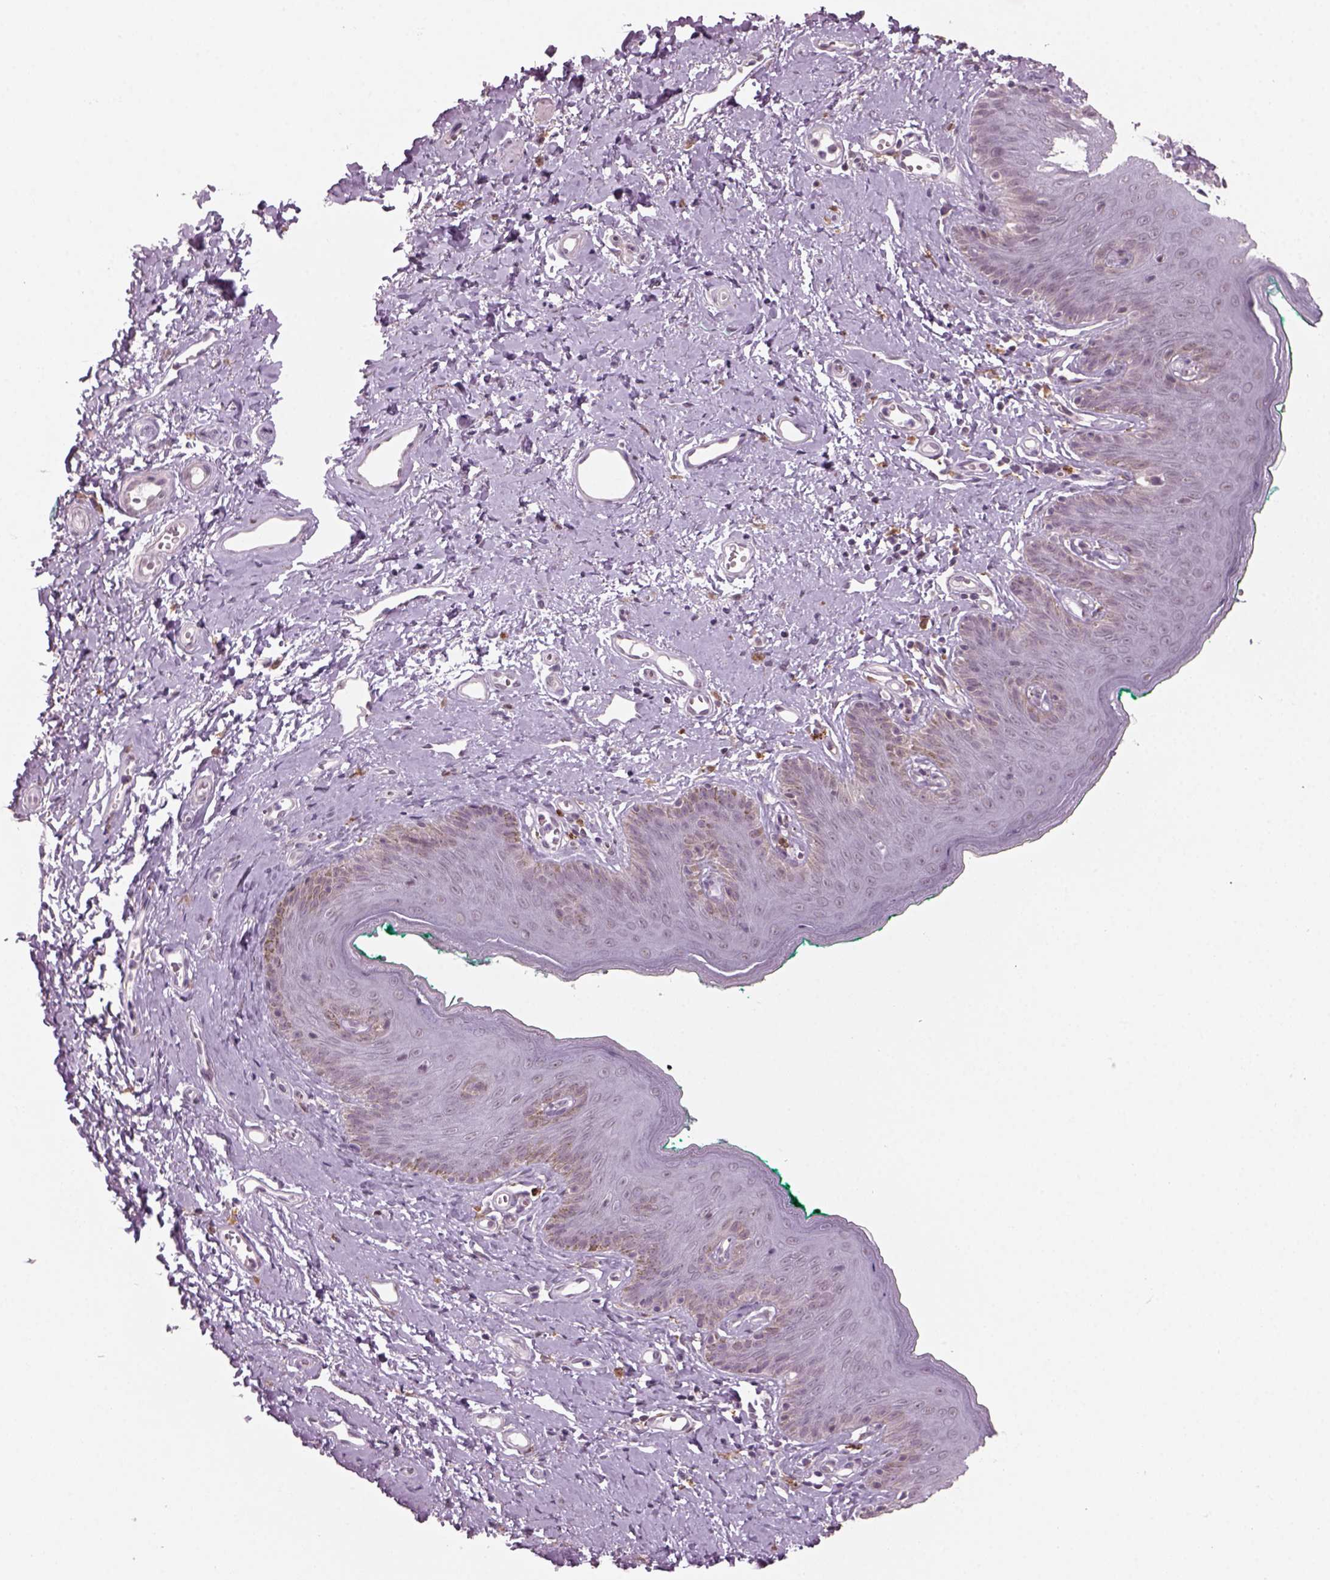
{"staining": {"intensity": "negative", "quantity": "none", "location": "none"}, "tissue": "skin", "cell_type": "Epidermal cells", "image_type": "normal", "snomed": [{"axis": "morphology", "description": "Normal tissue, NOS"}, {"axis": "topography", "description": "Vulva"}], "caption": "Skin stained for a protein using immunohistochemistry (IHC) reveals no staining epidermal cells.", "gene": "NAT8B", "patient": {"sex": "female", "age": 66}}